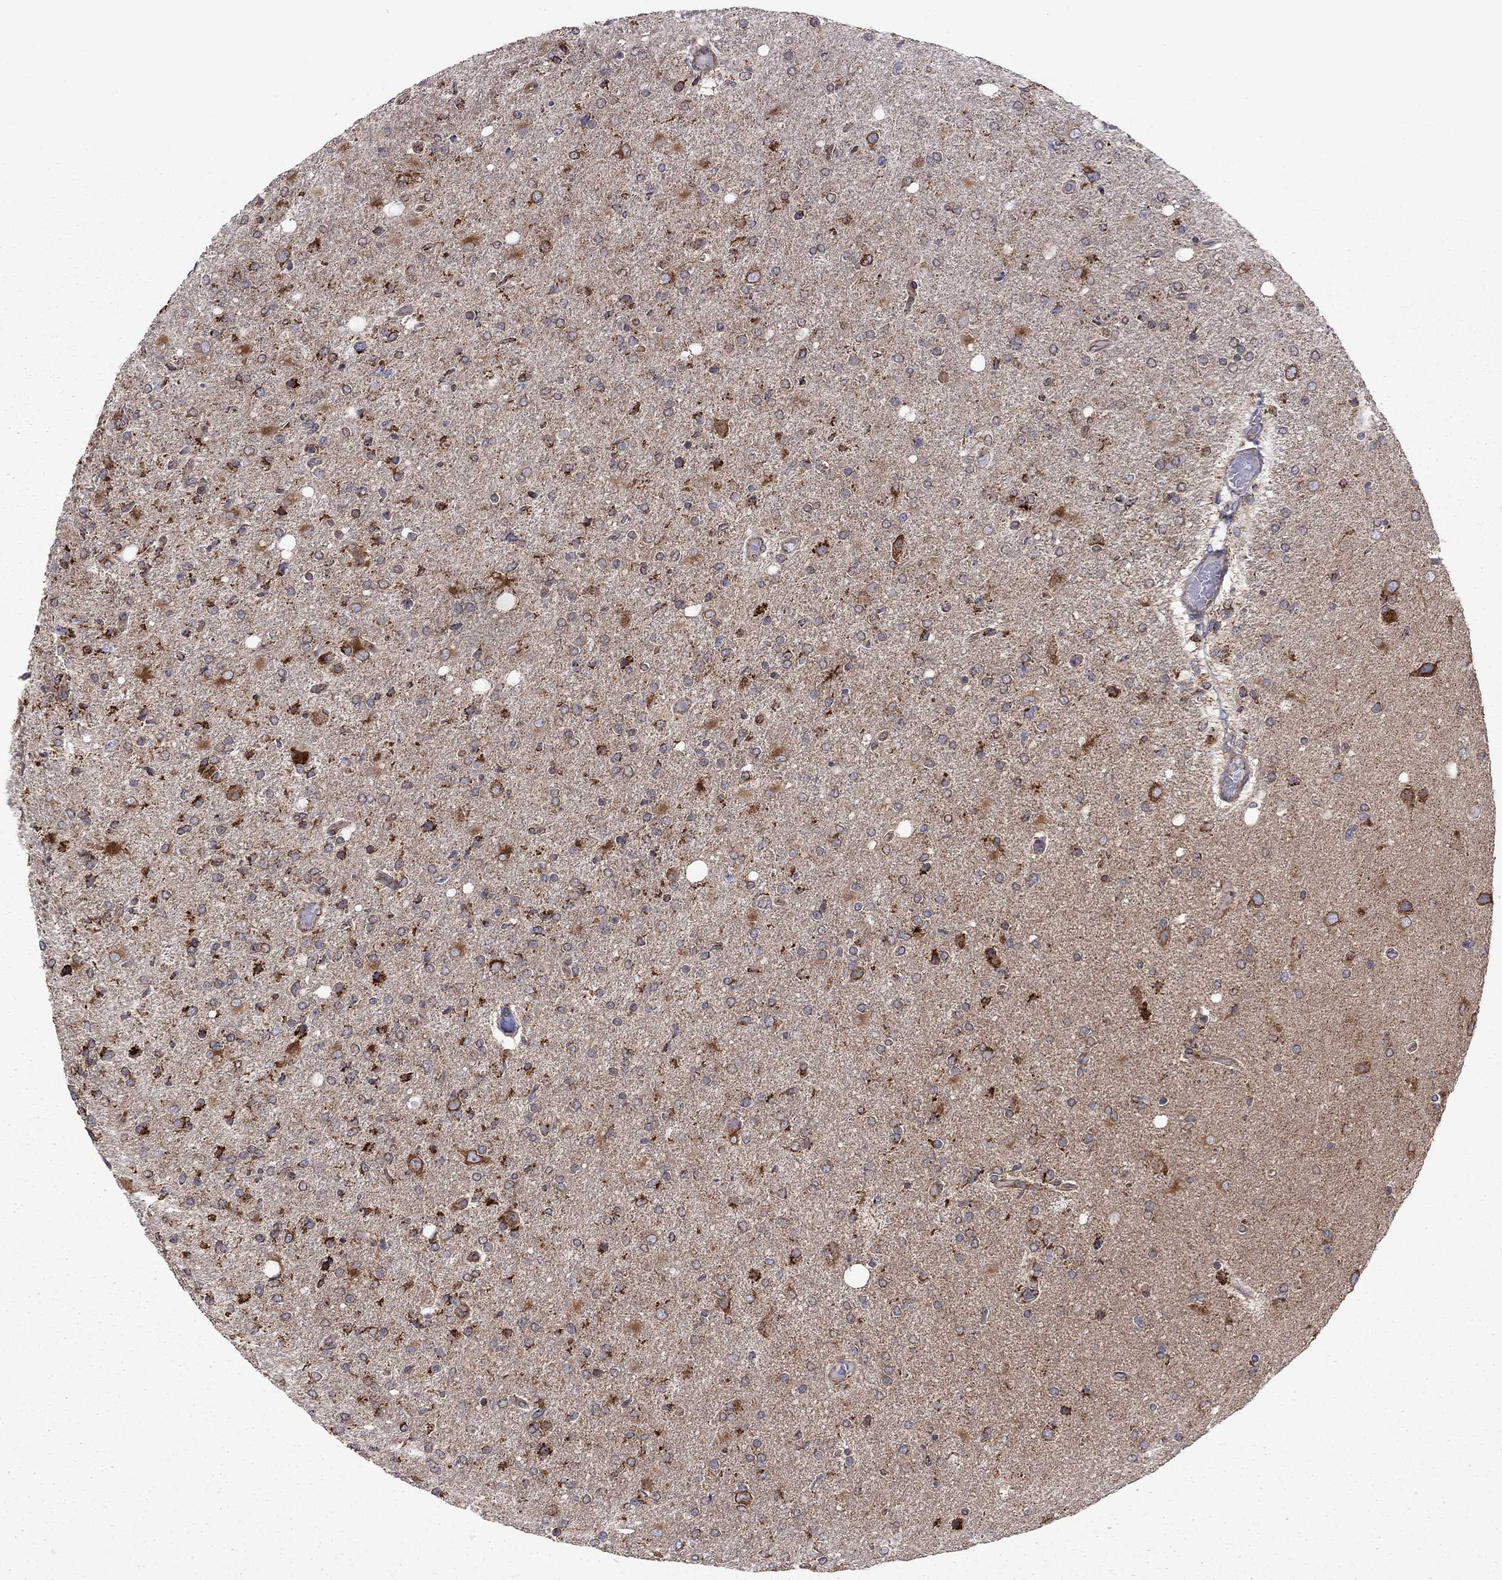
{"staining": {"intensity": "moderate", "quantity": "<25%", "location": "cytoplasmic/membranous"}, "tissue": "glioma", "cell_type": "Tumor cells", "image_type": "cancer", "snomed": [{"axis": "morphology", "description": "Glioma, malignant, High grade"}, {"axis": "topography", "description": "Cerebral cortex"}], "caption": "This image demonstrates immunohistochemistry (IHC) staining of human high-grade glioma (malignant), with low moderate cytoplasmic/membranous positivity in about <25% of tumor cells.", "gene": "CLPTM1", "patient": {"sex": "male", "age": 70}}